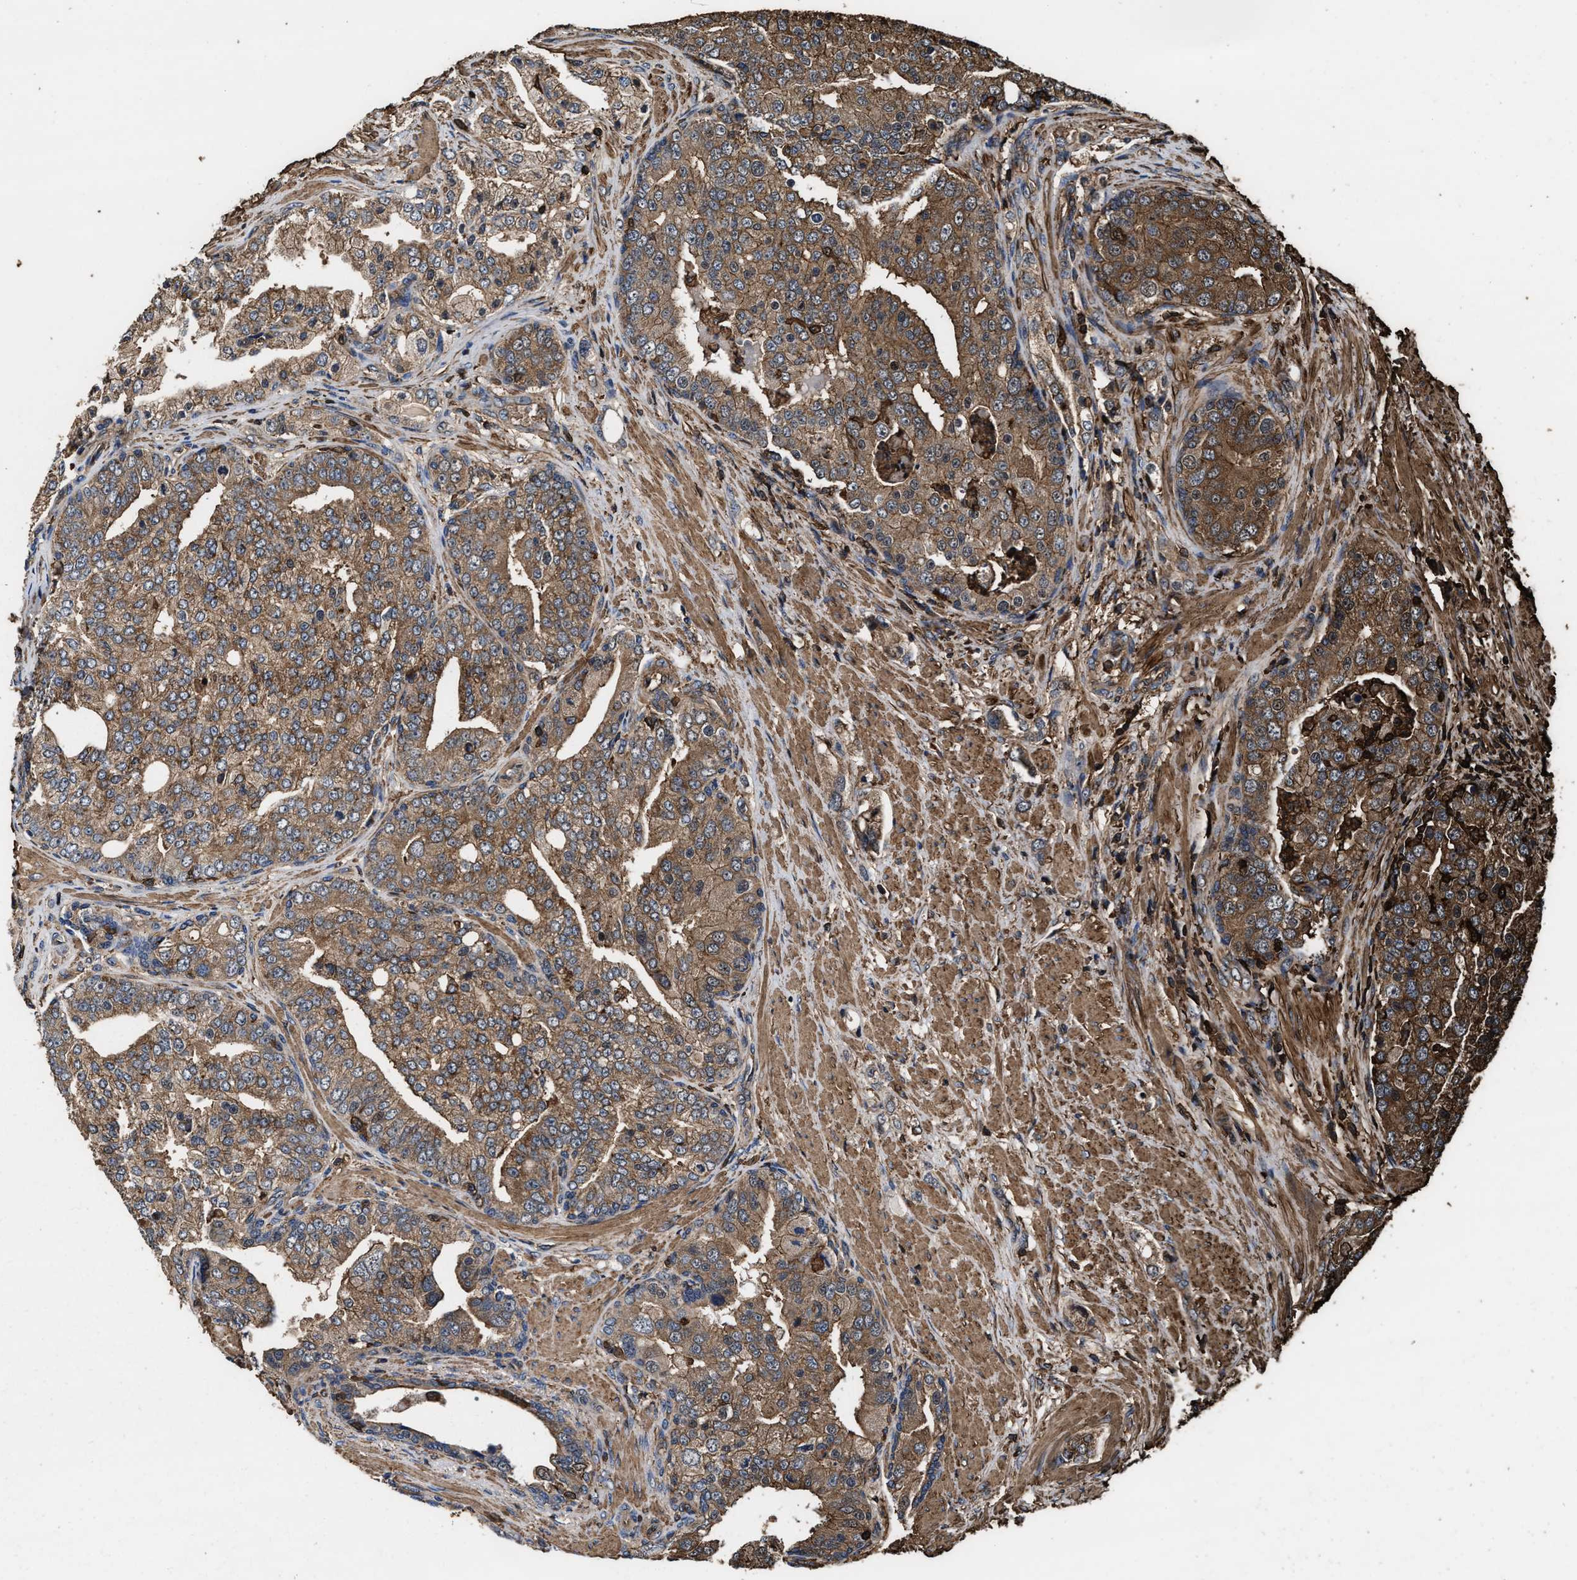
{"staining": {"intensity": "moderate", "quantity": ">75%", "location": "cytoplasmic/membranous"}, "tissue": "prostate cancer", "cell_type": "Tumor cells", "image_type": "cancer", "snomed": [{"axis": "morphology", "description": "Adenocarcinoma, High grade"}, {"axis": "topography", "description": "Prostate"}], "caption": "Immunohistochemistry (IHC) image of neoplastic tissue: prostate cancer stained using immunohistochemistry (IHC) displays medium levels of moderate protein expression localized specifically in the cytoplasmic/membranous of tumor cells, appearing as a cytoplasmic/membranous brown color.", "gene": "KBTBD2", "patient": {"sex": "male", "age": 50}}